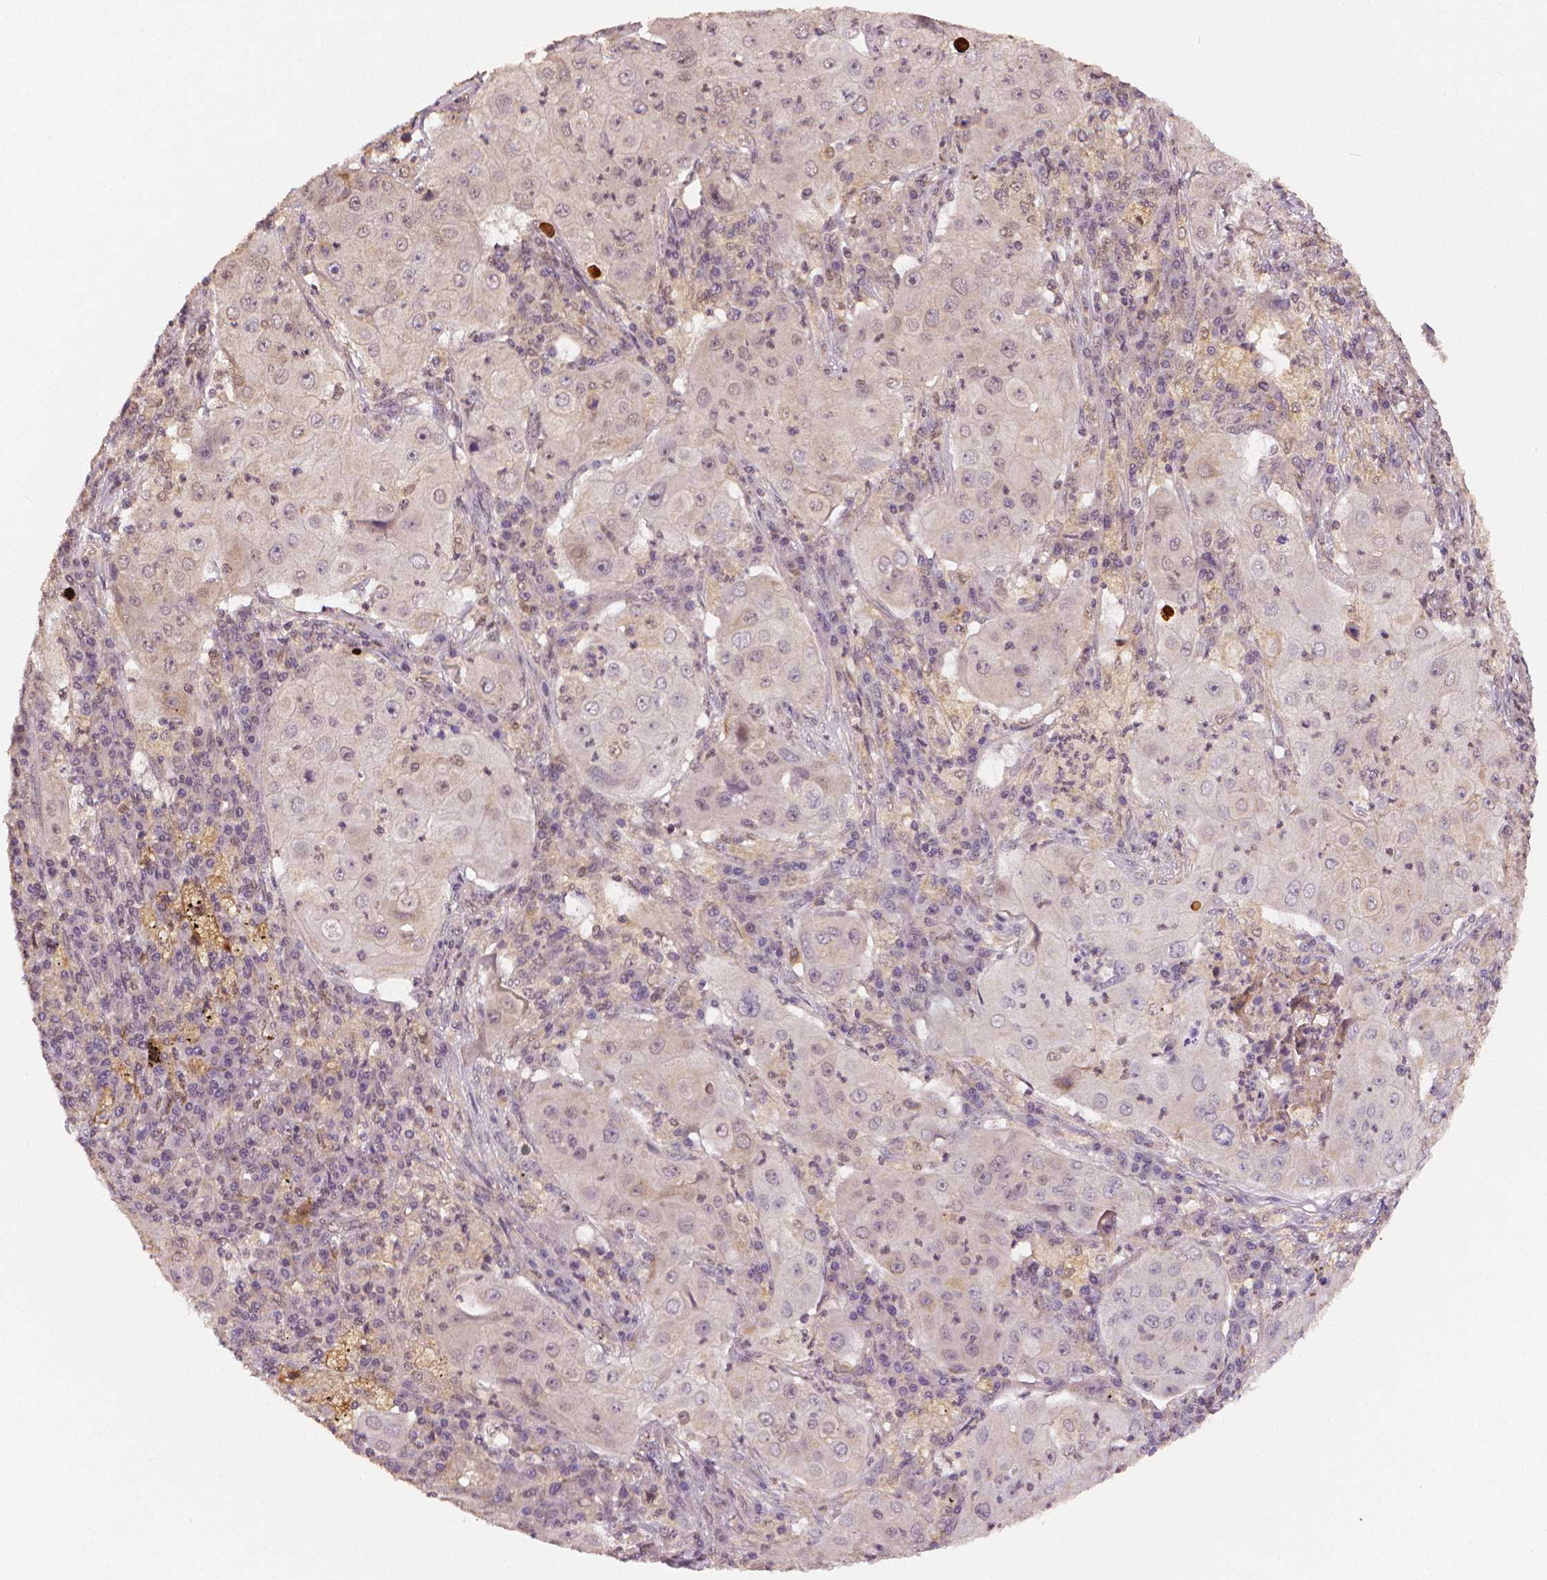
{"staining": {"intensity": "negative", "quantity": "none", "location": "none"}, "tissue": "lung cancer", "cell_type": "Tumor cells", "image_type": "cancer", "snomed": [{"axis": "morphology", "description": "Squamous cell carcinoma, NOS"}, {"axis": "topography", "description": "Lung"}], "caption": "An immunohistochemistry (IHC) photomicrograph of lung squamous cell carcinoma is shown. There is no staining in tumor cells of lung squamous cell carcinoma.", "gene": "STAT3", "patient": {"sex": "female", "age": 59}}